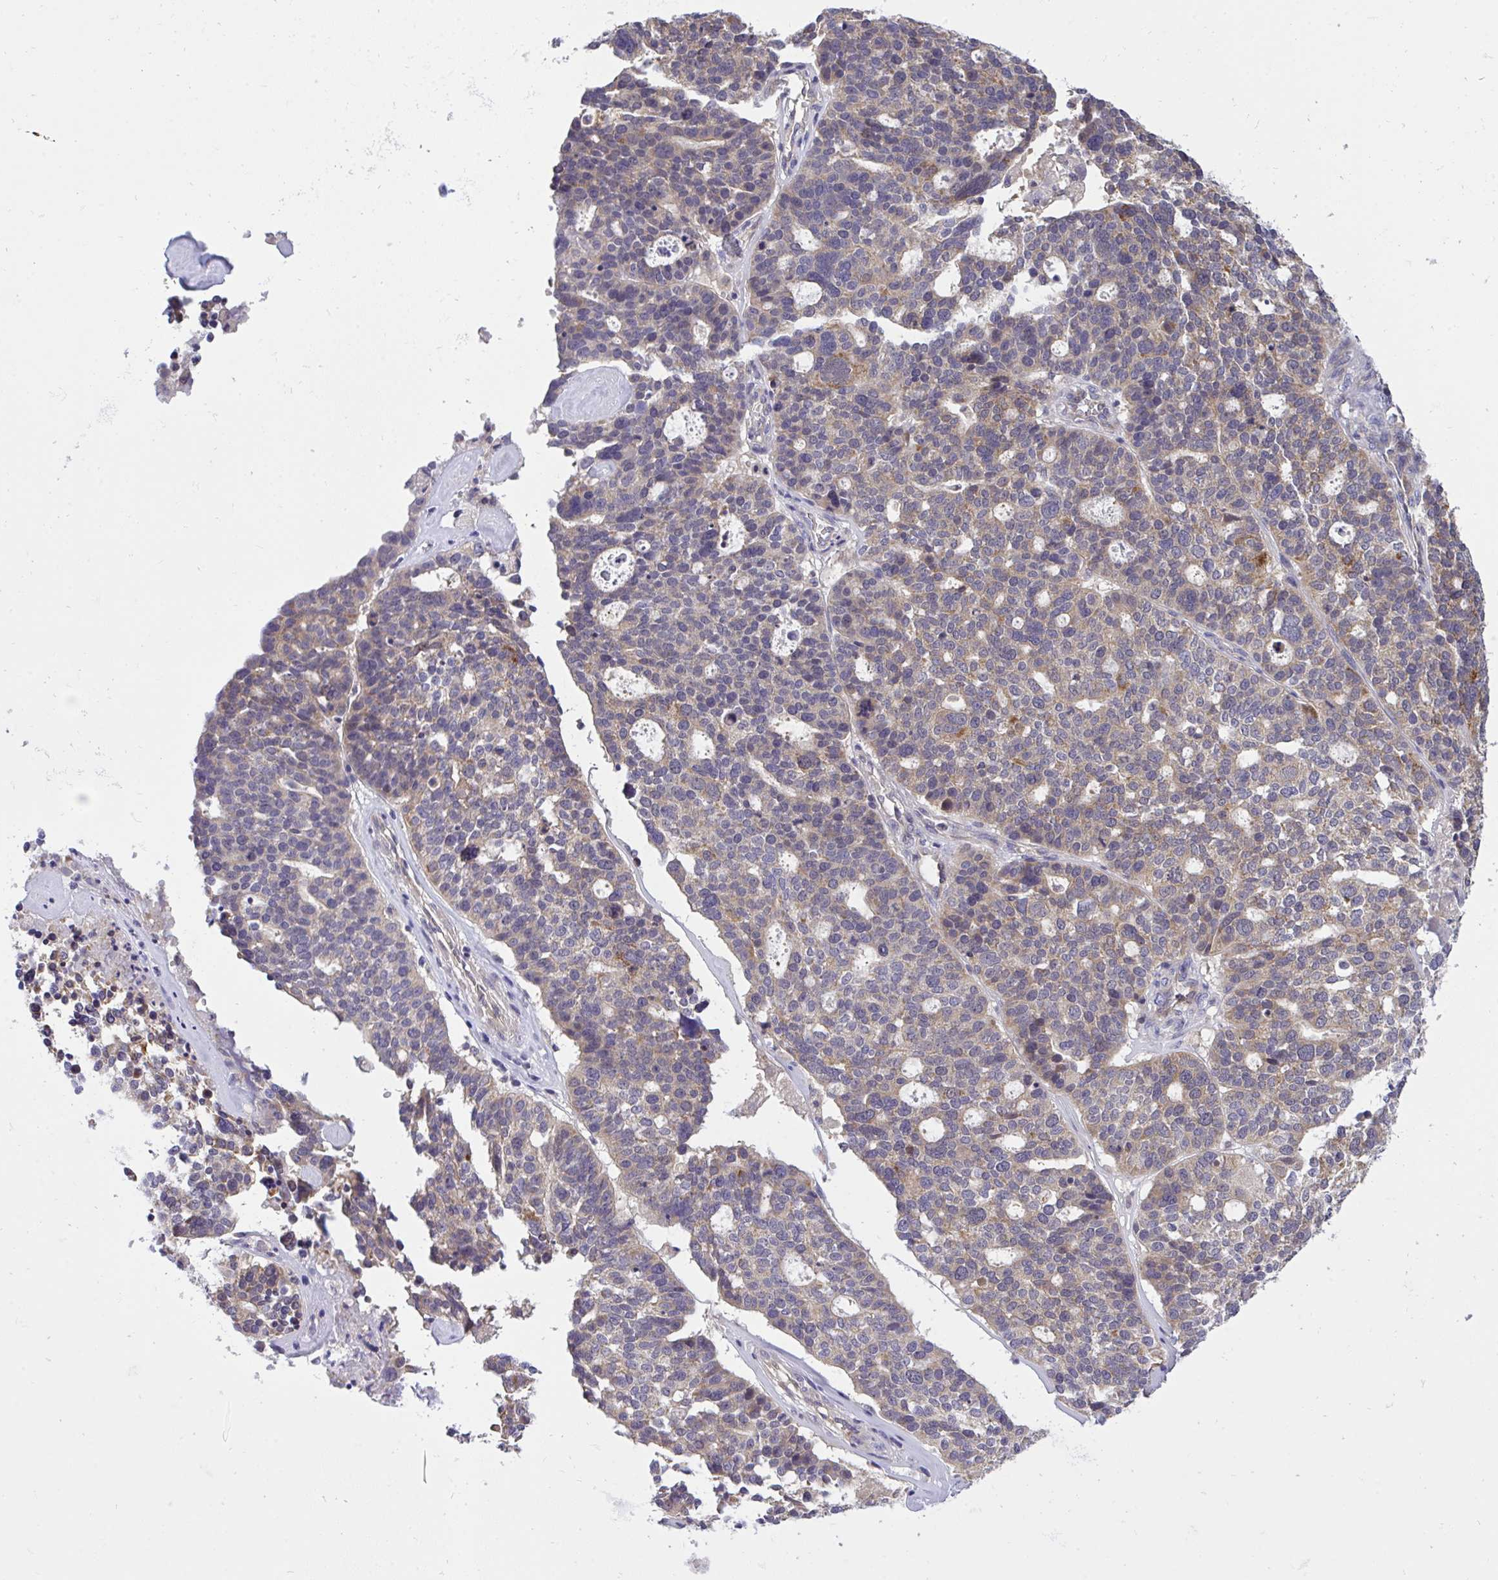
{"staining": {"intensity": "weak", "quantity": "<25%", "location": "cytoplasmic/membranous"}, "tissue": "ovarian cancer", "cell_type": "Tumor cells", "image_type": "cancer", "snomed": [{"axis": "morphology", "description": "Cystadenocarcinoma, serous, NOS"}, {"axis": "topography", "description": "Ovary"}], "caption": "High power microscopy histopathology image of an immunohistochemistry (IHC) photomicrograph of ovarian cancer (serous cystadenocarcinoma), revealing no significant positivity in tumor cells. (DAB IHC, high magnification).", "gene": "C19orf54", "patient": {"sex": "female", "age": 59}}